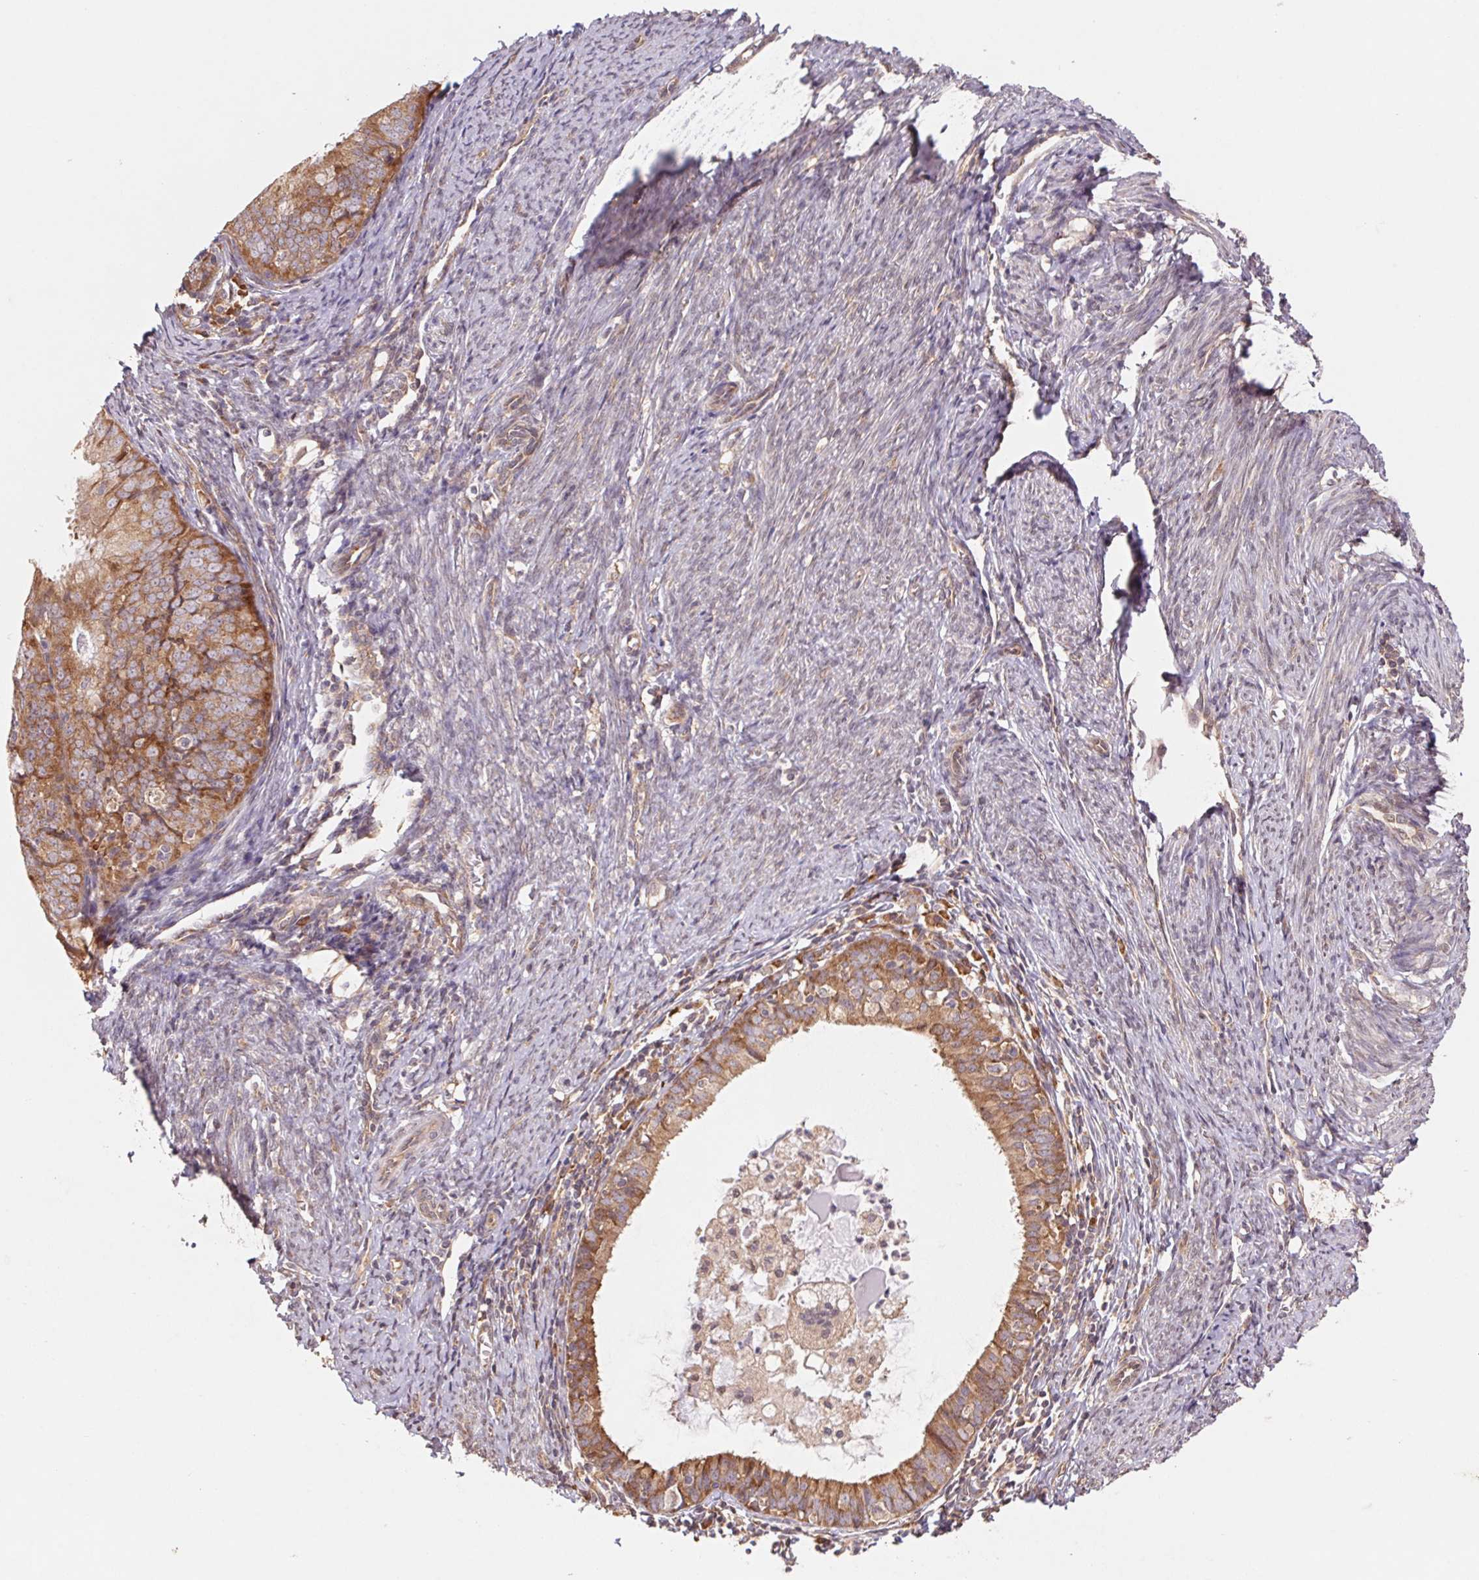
{"staining": {"intensity": "moderate", "quantity": ">75%", "location": "cytoplasmic/membranous"}, "tissue": "endometrial cancer", "cell_type": "Tumor cells", "image_type": "cancer", "snomed": [{"axis": "morphology", "description": "Adenocarcinoma, NOS"}, {"axis": "topography", "description": "Endometrium"}], "caption": "Immunohistochemistry (IHC) staining of endometrial cancer, which shows medium levels of moderate cytoplasmic/membranous staining in approximately >75% of tumor cells indicating moderate cytoplasmic/membranous protein expression. The staining was performed using DAB (3,3'-diaminobenzidine) (brown) for protein detection and nuclei were counterstained in hematoxylin (blue).", "gene": "RPL27A", "patient": {"sex": "female", "age": 57}}